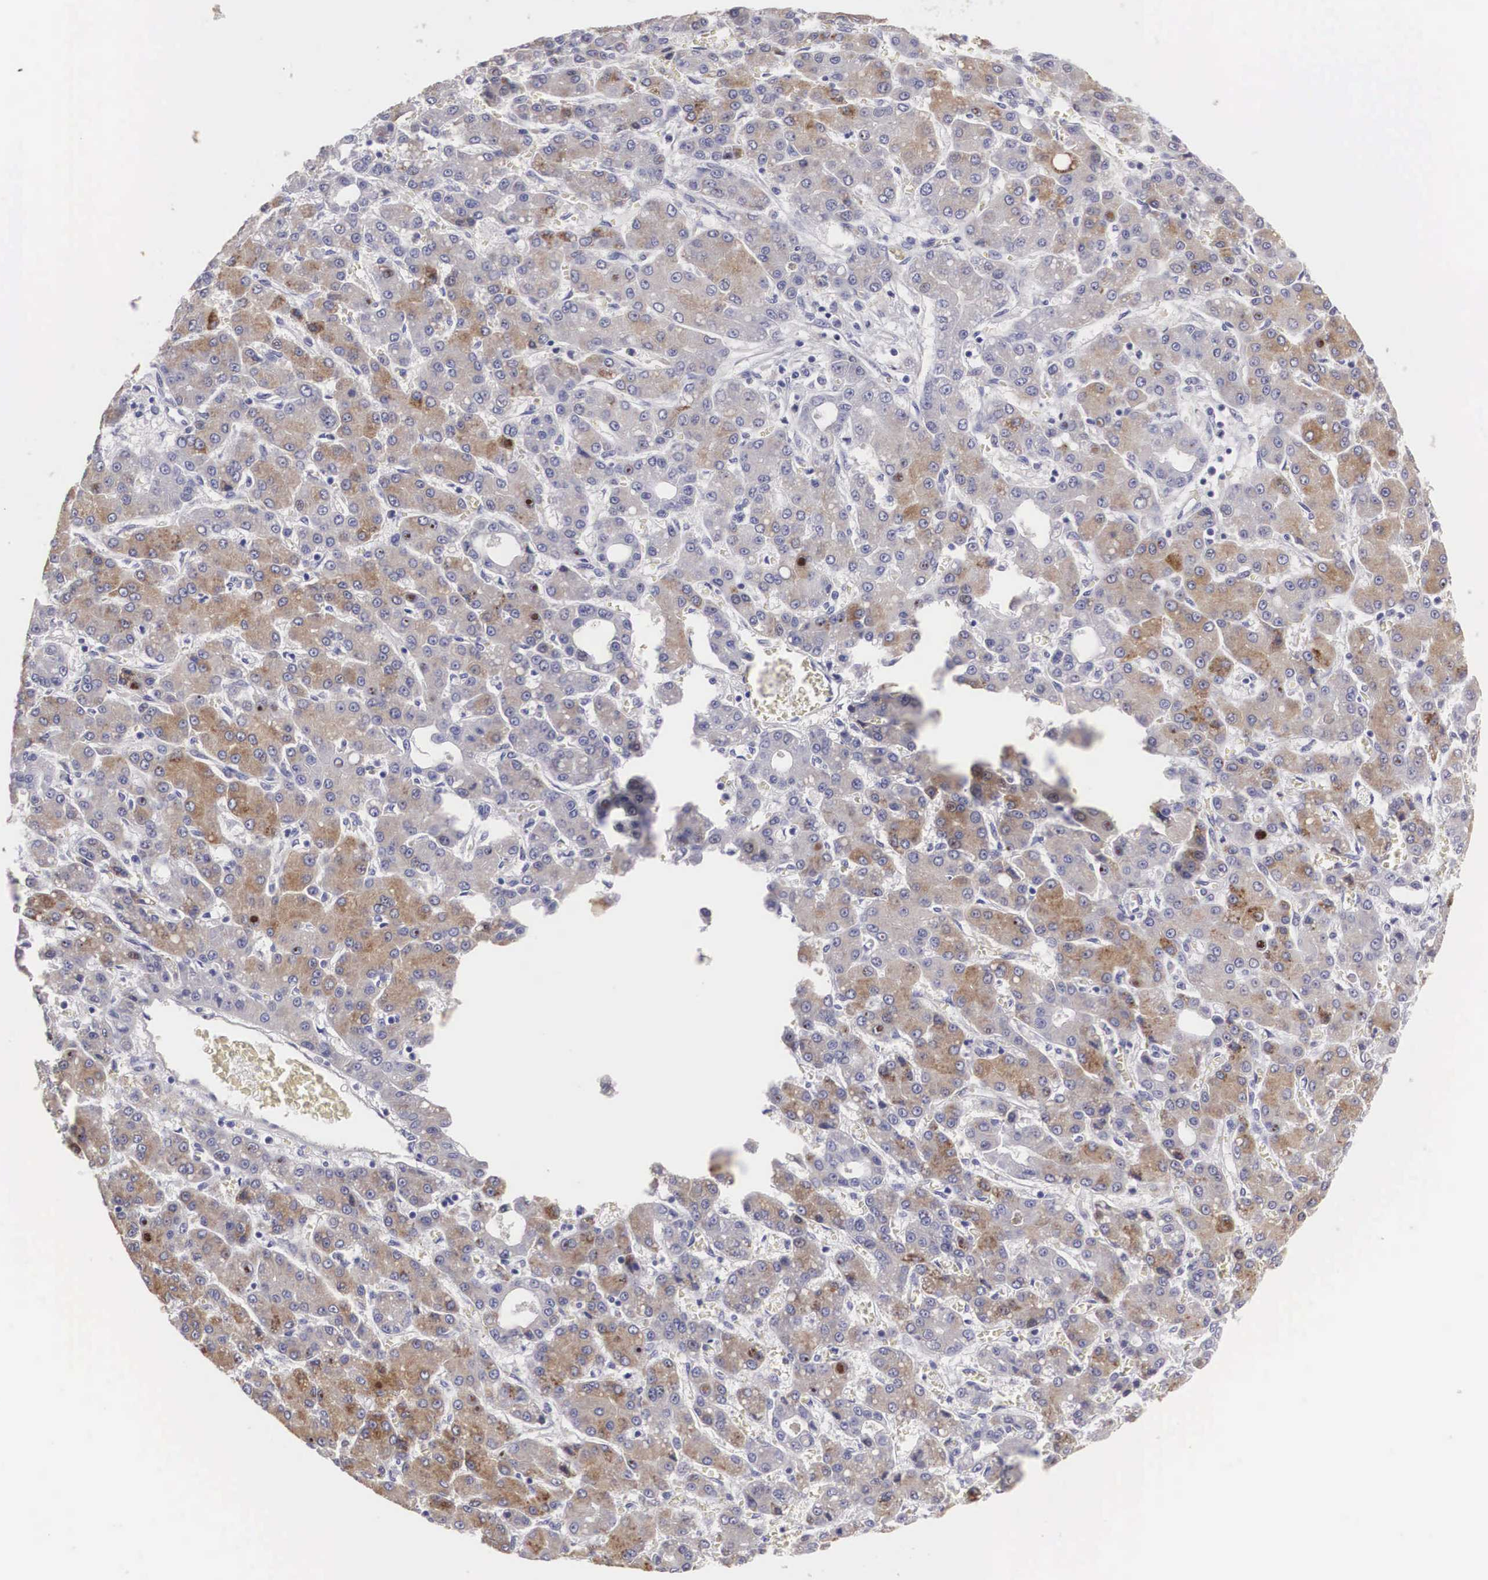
{"staining": {"intensity": "moderate", "quantity": ">75%", "location": "cytoplasmic/membranous"}, "tissue": "liver cancer", "cell_type": "Tumor cells", "image_type": "cancer", "snomed": [{"axis": "morphology", "description": "Carcinoma, Hepatocellular, NOS"}, {"axis": "topography", "description": "Liver"}], "caption": "Protein staining of liver cancer (hepatocellular carcinoma) tissue reveals moderate cytoplasmic/membranous expression in approximately >75% of tumor cells. (Stains: DAB (3,3'-diaminobenzidine) in brown, nuclei in blue, Microscopy: brightfield microscopy at high magnification).", "gene": "ARMCX3", "patient": {"sex": "male", "age": 69}}